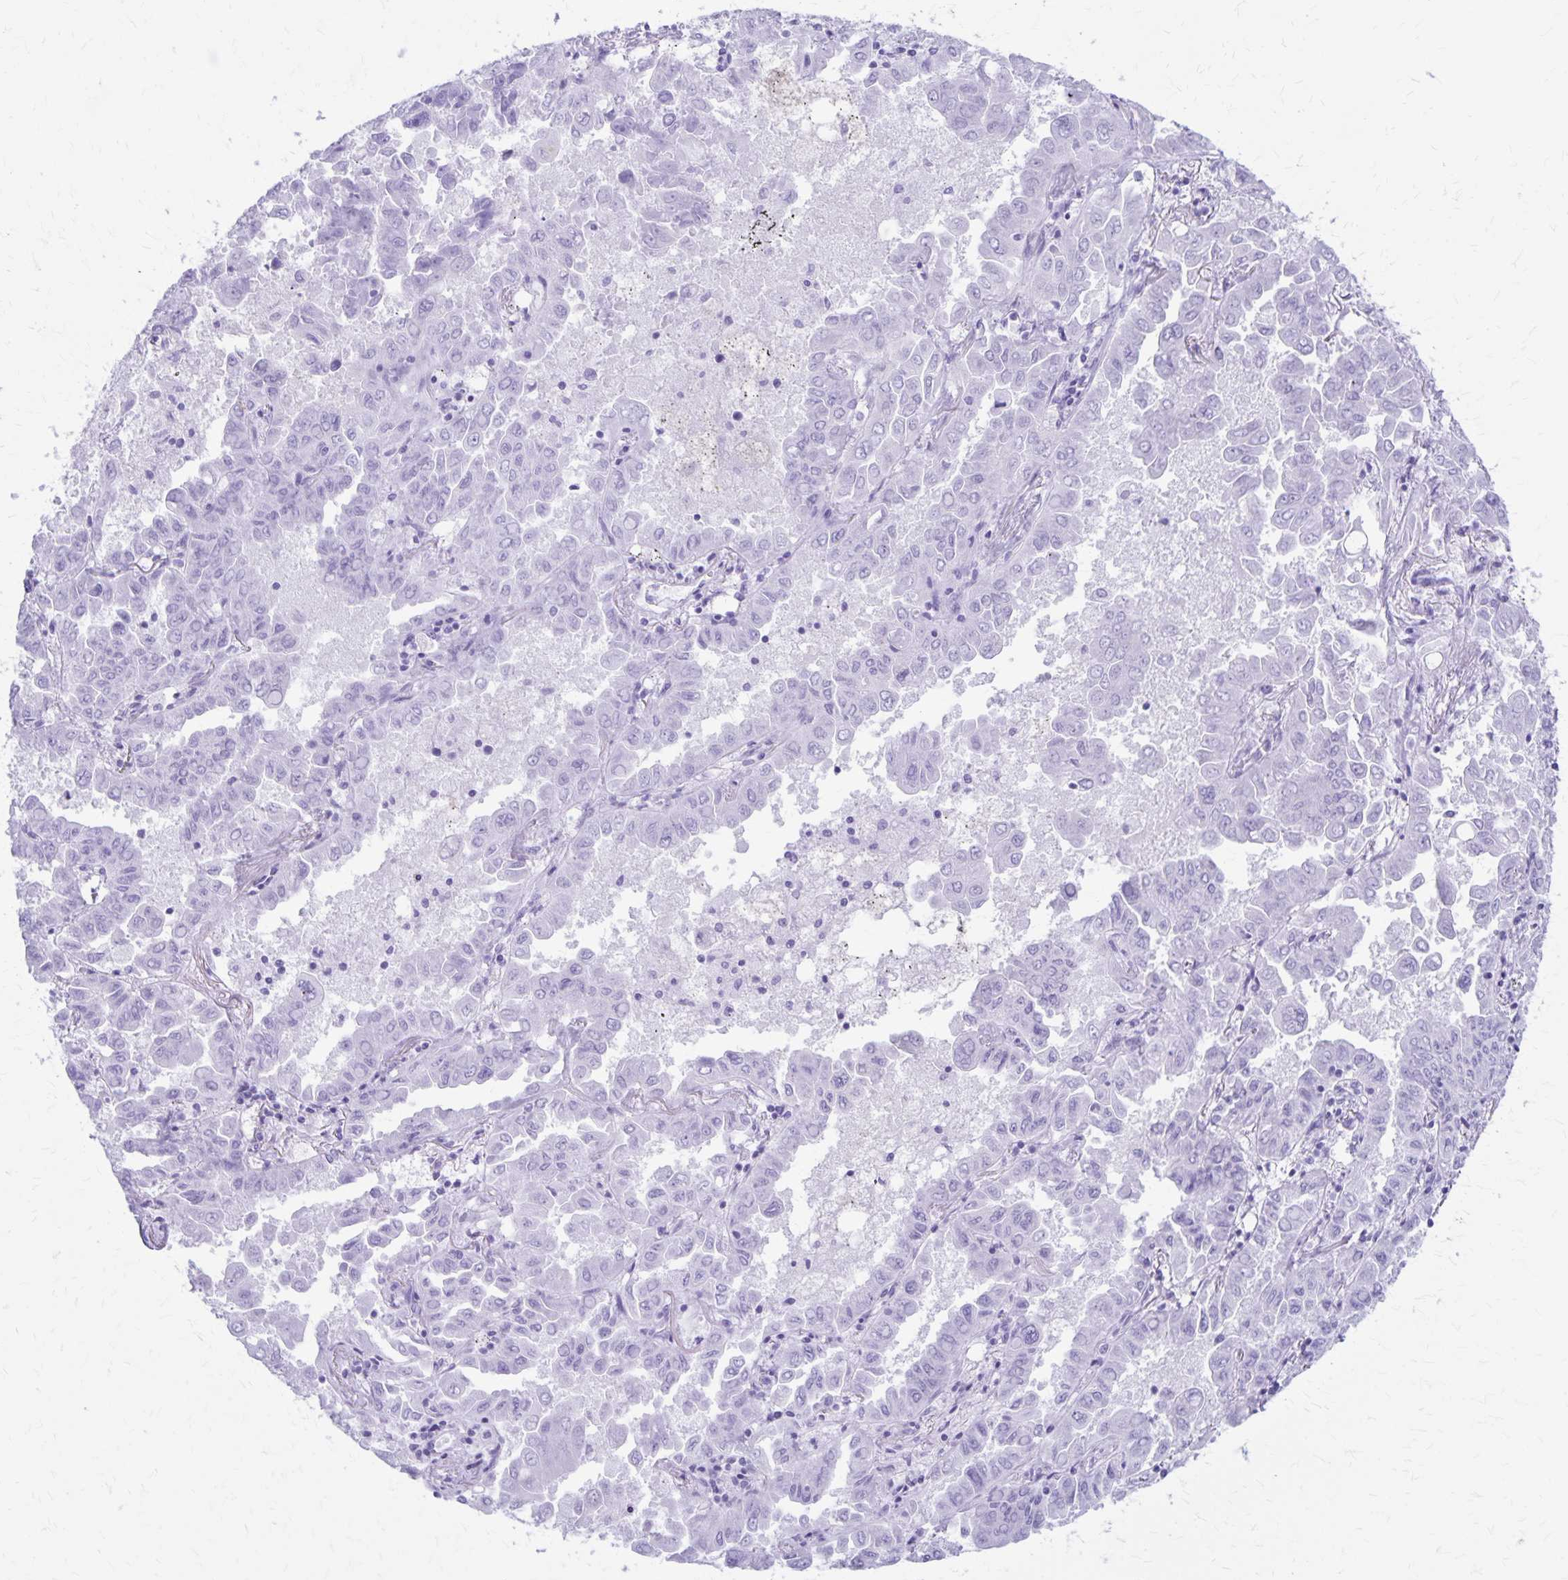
{"staining": {"intensity": "negative", "quantity": "none", "location": "none"}, "tissue": "lung cancer", "cell_type": "Tumor cells", "image_type": "cancer", "snomed": [{"axis": "morphology", "description": "Adenocarcinoma, NOS"}, {"axis": "topography", "description": "Lung"}], "caption": "Immunohistochemistry of human lung adenocarcinoma exhibits no expression in tumor cells.", "gene": "DEFA5", "patient": {"sex": "male", "age": 64}}